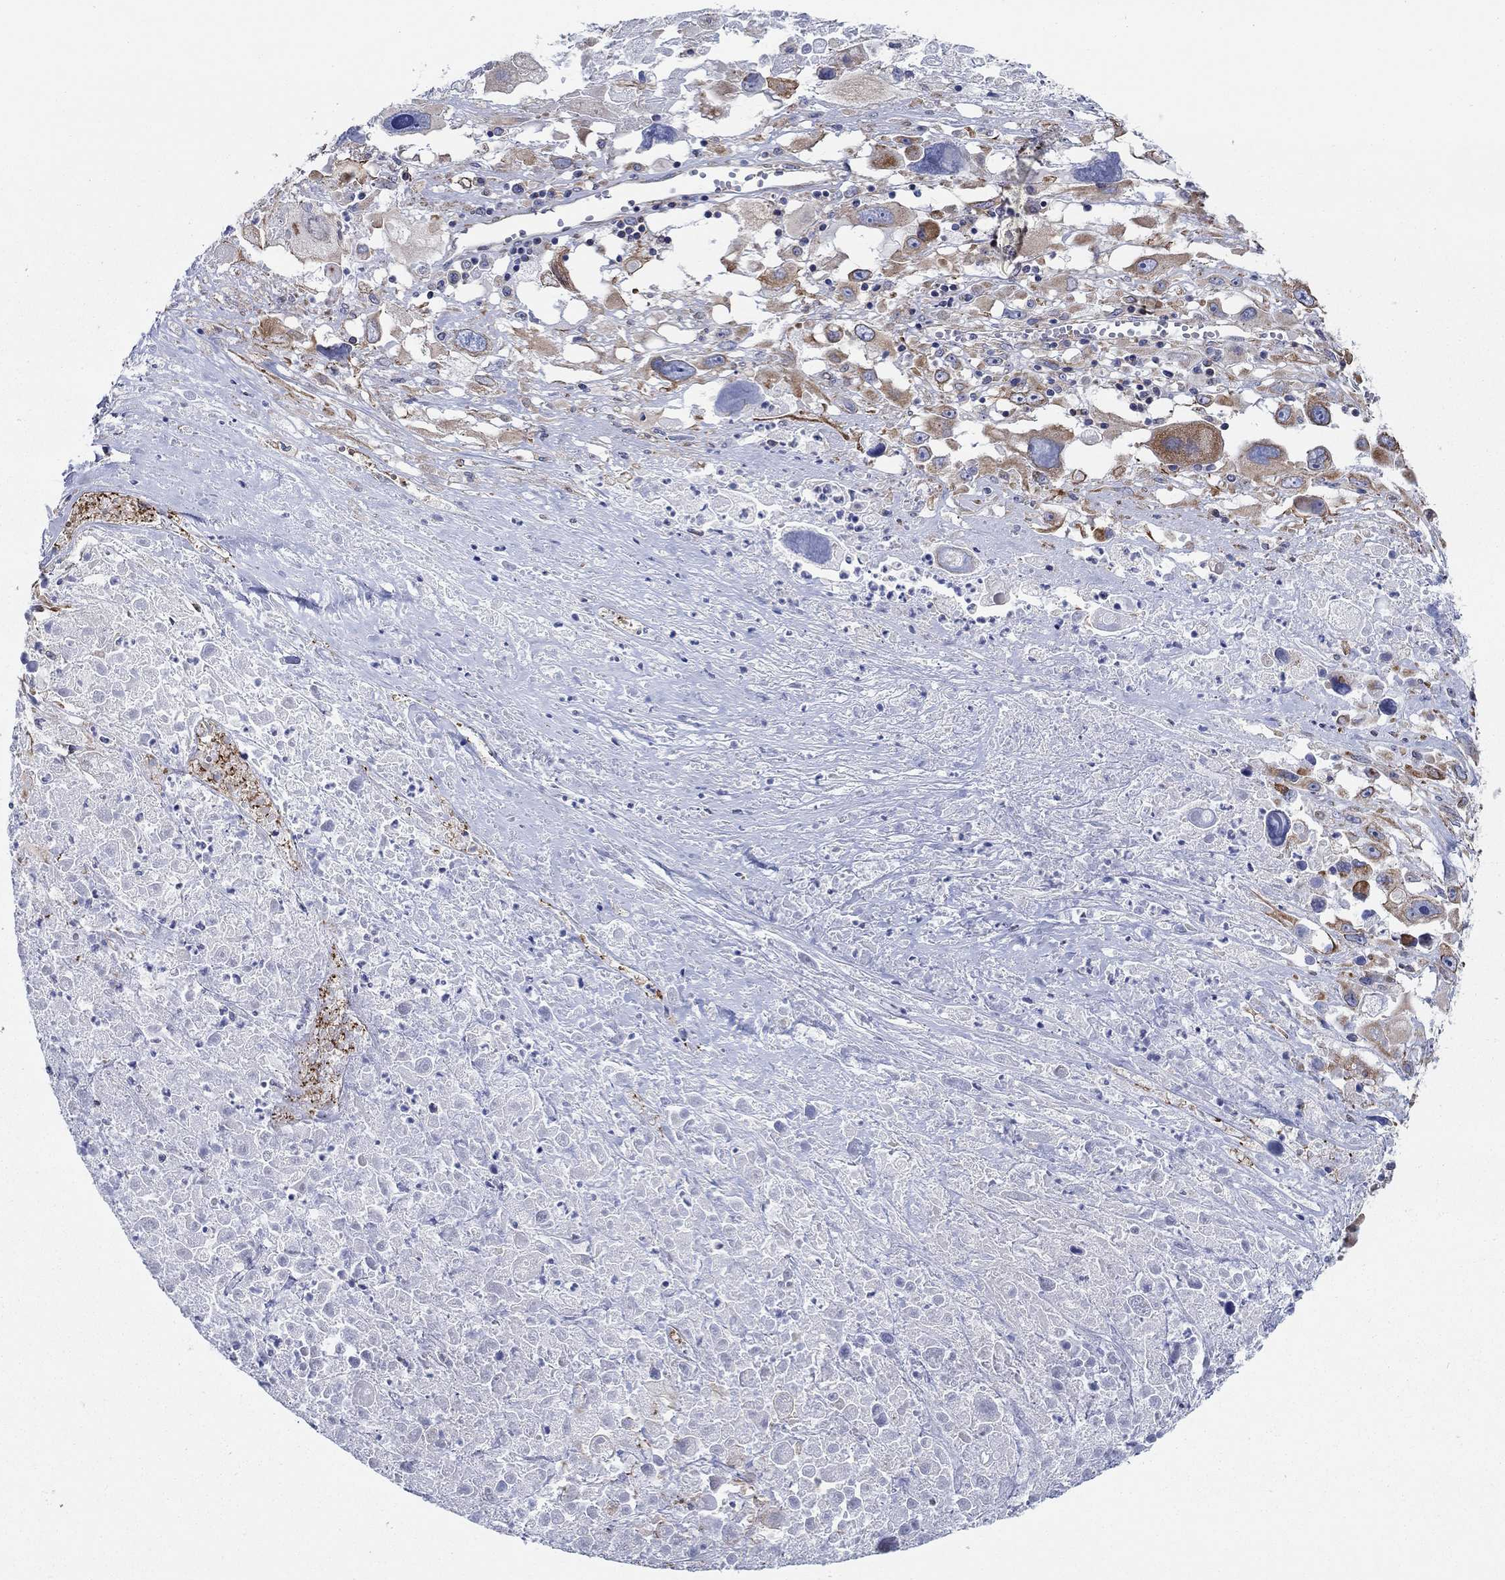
{"staining": {"intensity": "moderate", "quantity": "25%-75%", "location": "cytoplasmic/membranous"}, "tissue": "melanoma", "cell_type": "Tumor cells", "image_type": "cancer", "snomed": [{"axis": "morphology", "description": "Malignant melanoma, Metastatic site"}, {"axis": "topography", "description": "Lymph node"}], "caption": "Brown immunohistochemical staining in human malignant melanoma (metastatic site) displays moderate cytoplasmic/membranous staining in approximately 25%-75% of tumor cells.", "gene": "FMN1", "patient": {"sex": "male", "age": 50}}